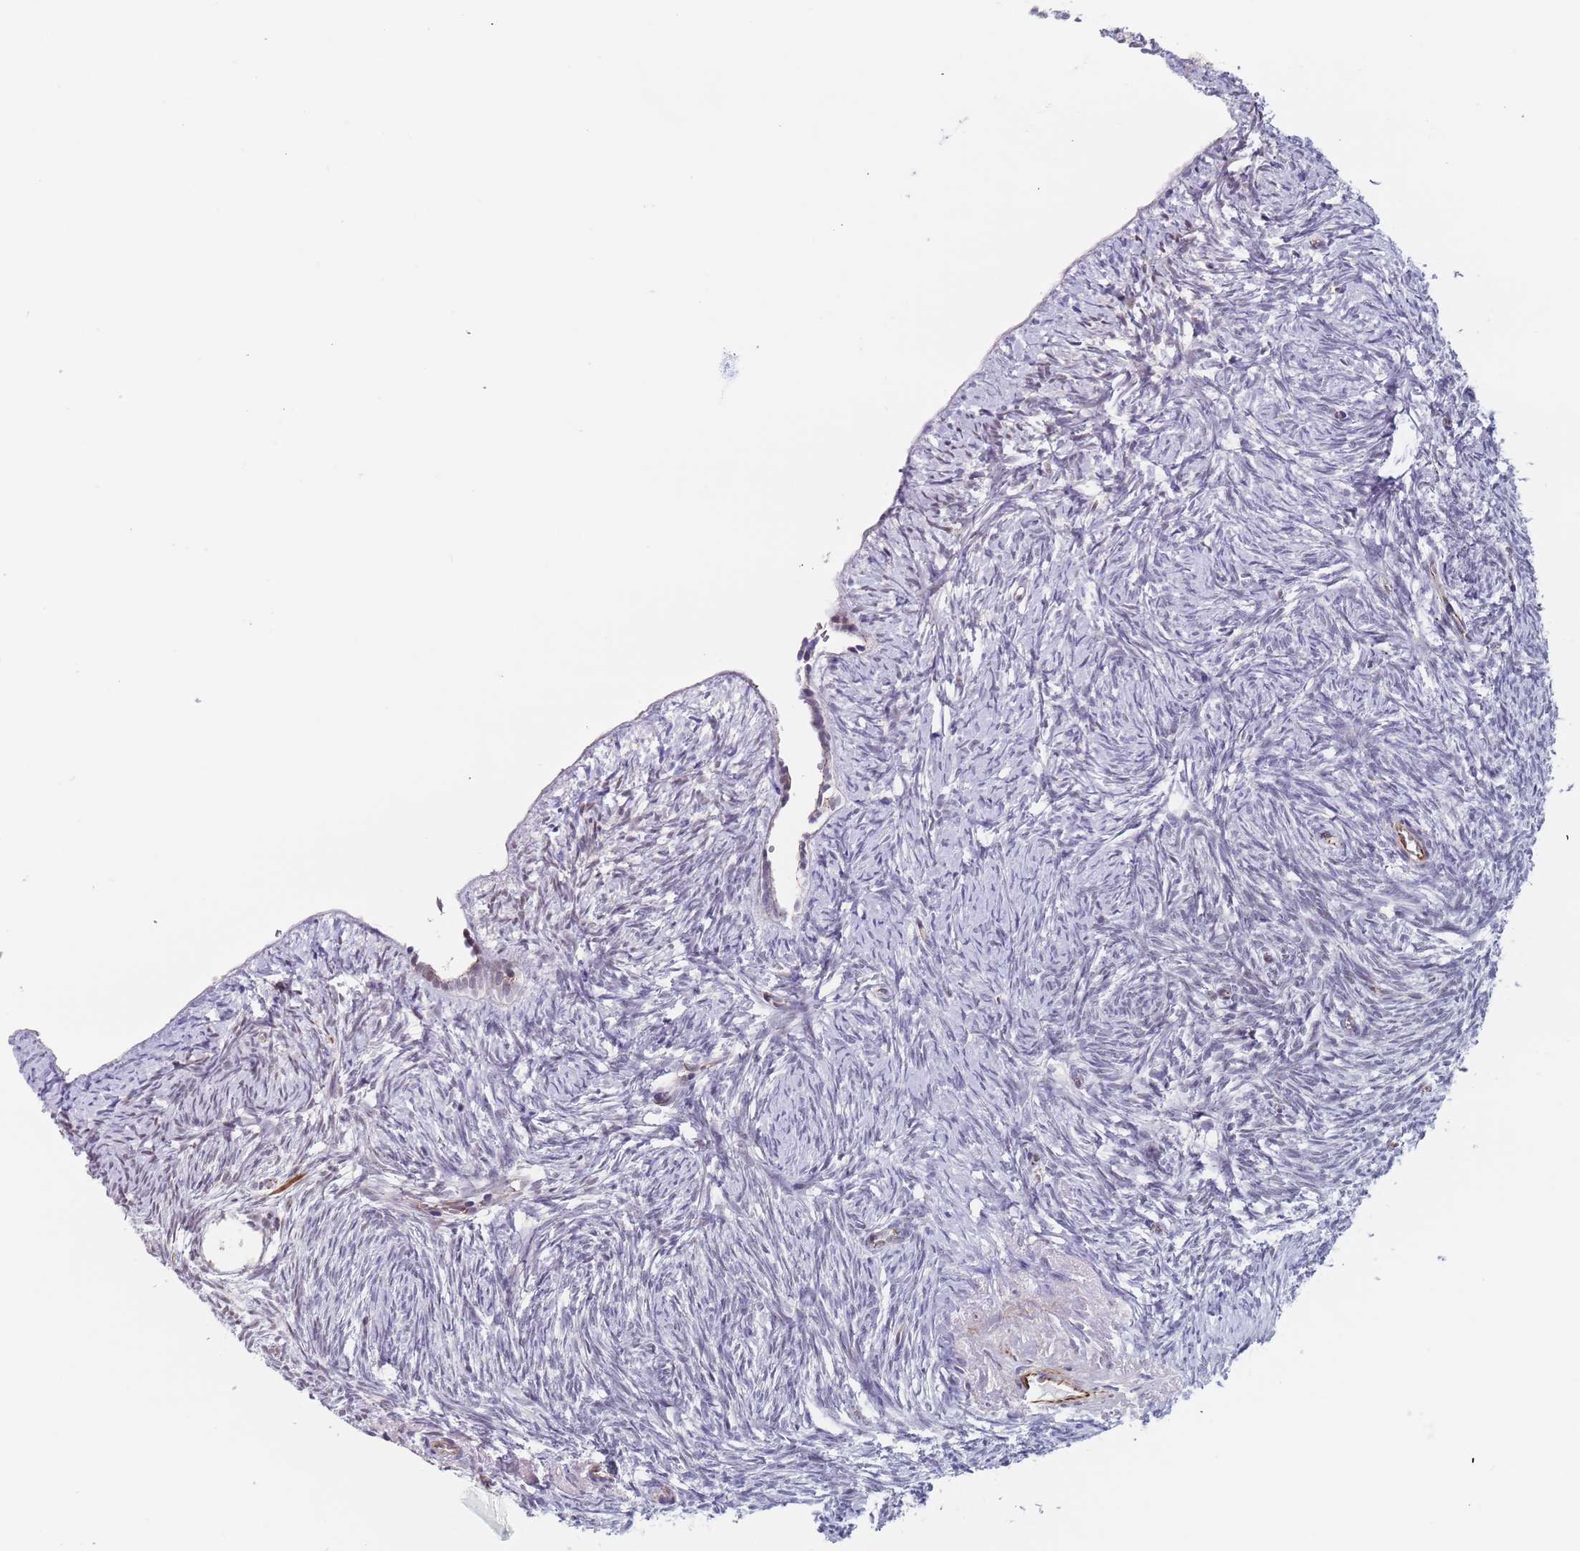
{"staining": {"intensity": "negative", "quantity": "none", "location": "none"}, "tissue": "ovary", "cell_type": "Ovarian stroma cells", "image_type": "normal", "snomed": [{"axis": "morphology", "description": "Normal tissue, NOS"}, {"axis": "topography", "description": "Ovary"}], "caption": "This is an IHC image of unremarkable ovary. There is no positivity in ovarian stroma cells.", "gene": "OR5A2", "patient": {"sex": "female", "age": 51}}